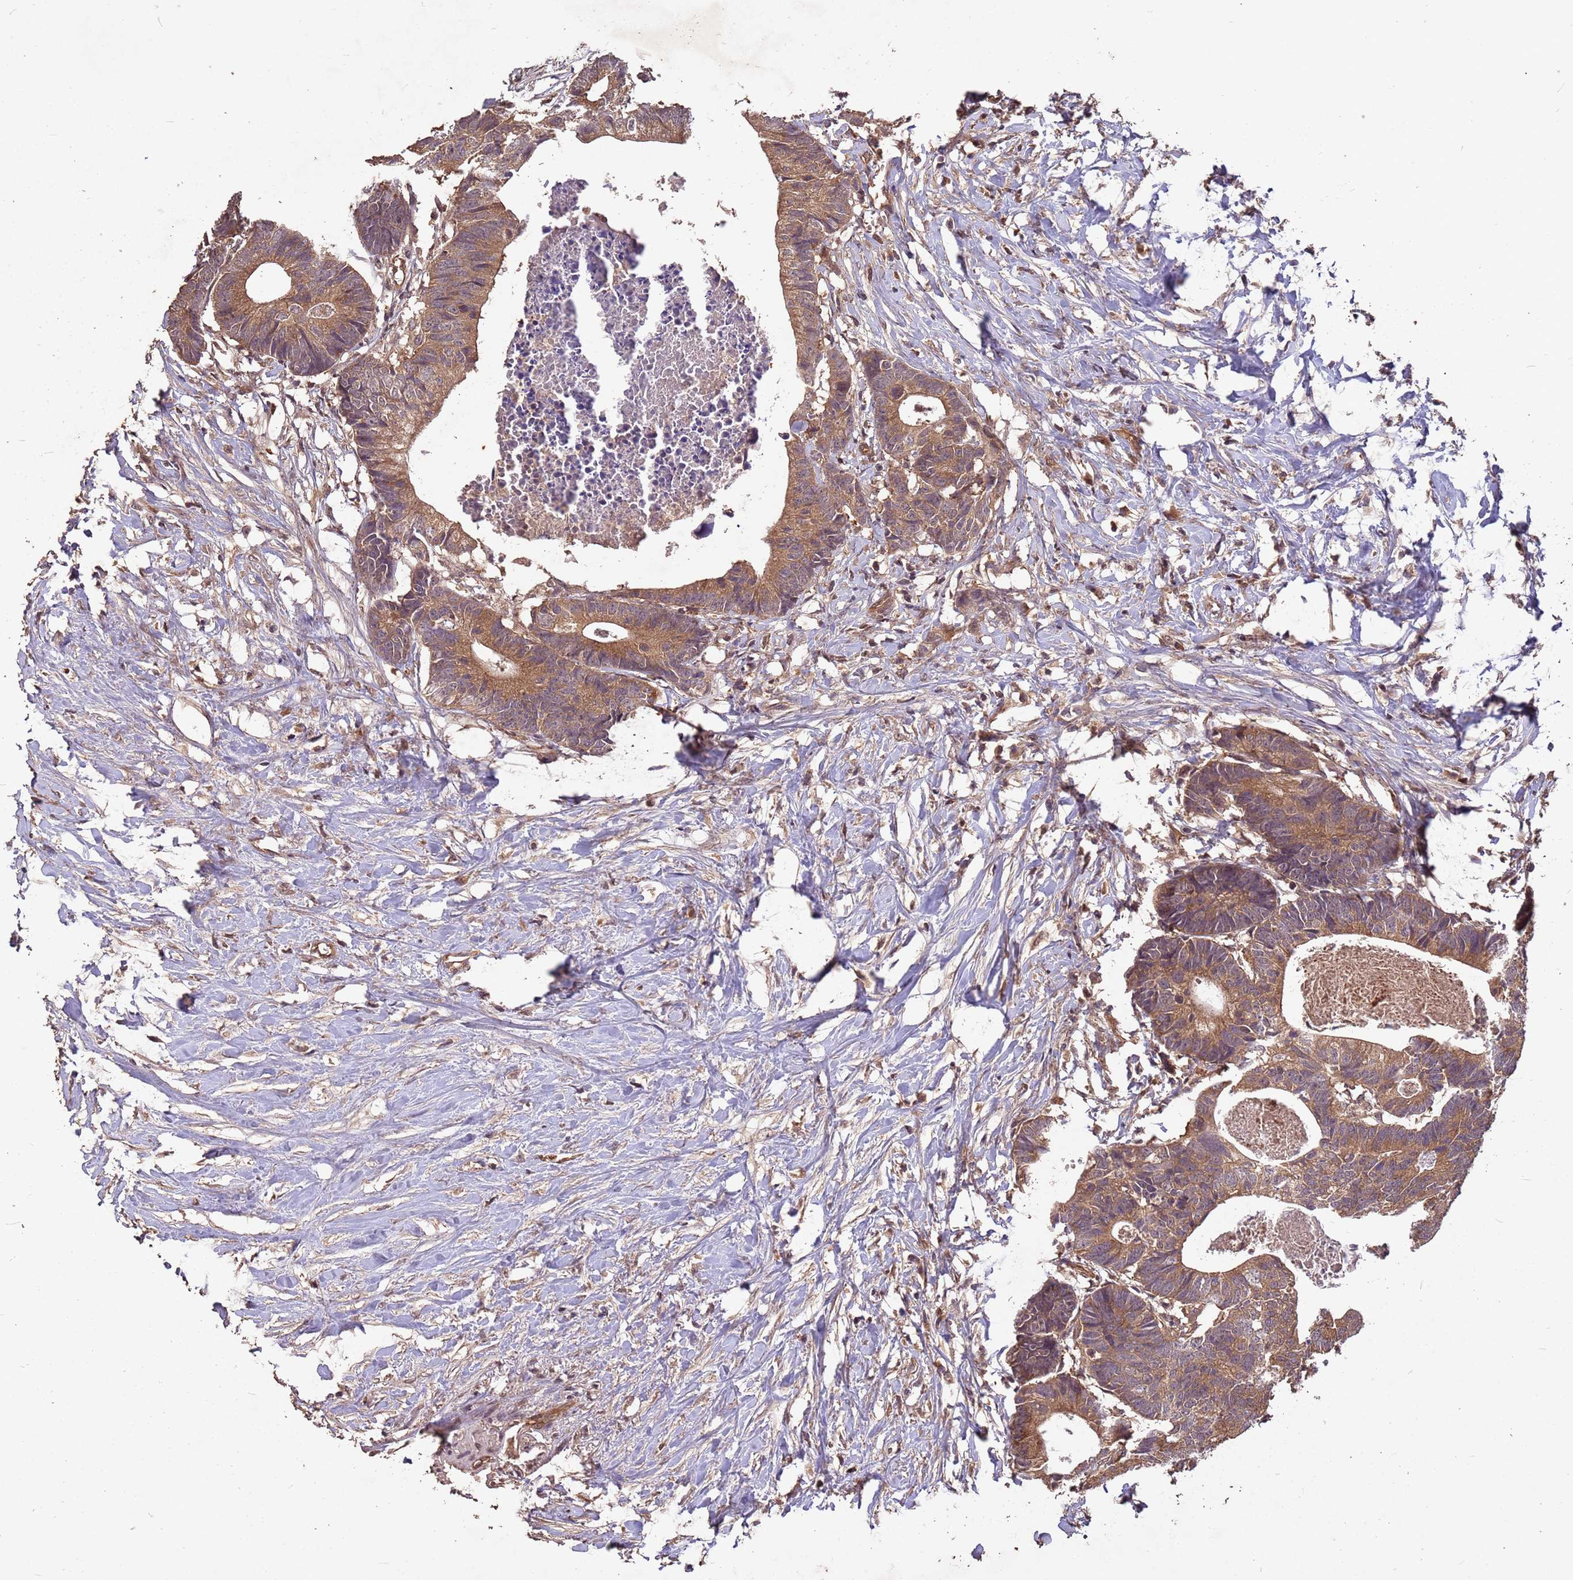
{"staining": {"intensity": "moderate", "quantity": ">75%", "location": "cytoplasmic/membranous"}, "tissue": "colorectal cancer", "cell_type": "Tumor cells", "image_type": "cancer", "snomed": [{"axis": "morphology", "description": "Adenocarcinoma, NOS"}, {"axis": "topography", "description": "Colon"}], "caption": "Immunohistochemical staining of colorectal cancer (adenocarcinoma) displays medium levels of moderate cytoplasmic/membranous protein expression in about >75% of tumor cells.", "gene": "PPP2CB", "patient": {"sex": "female", "age": 57}}